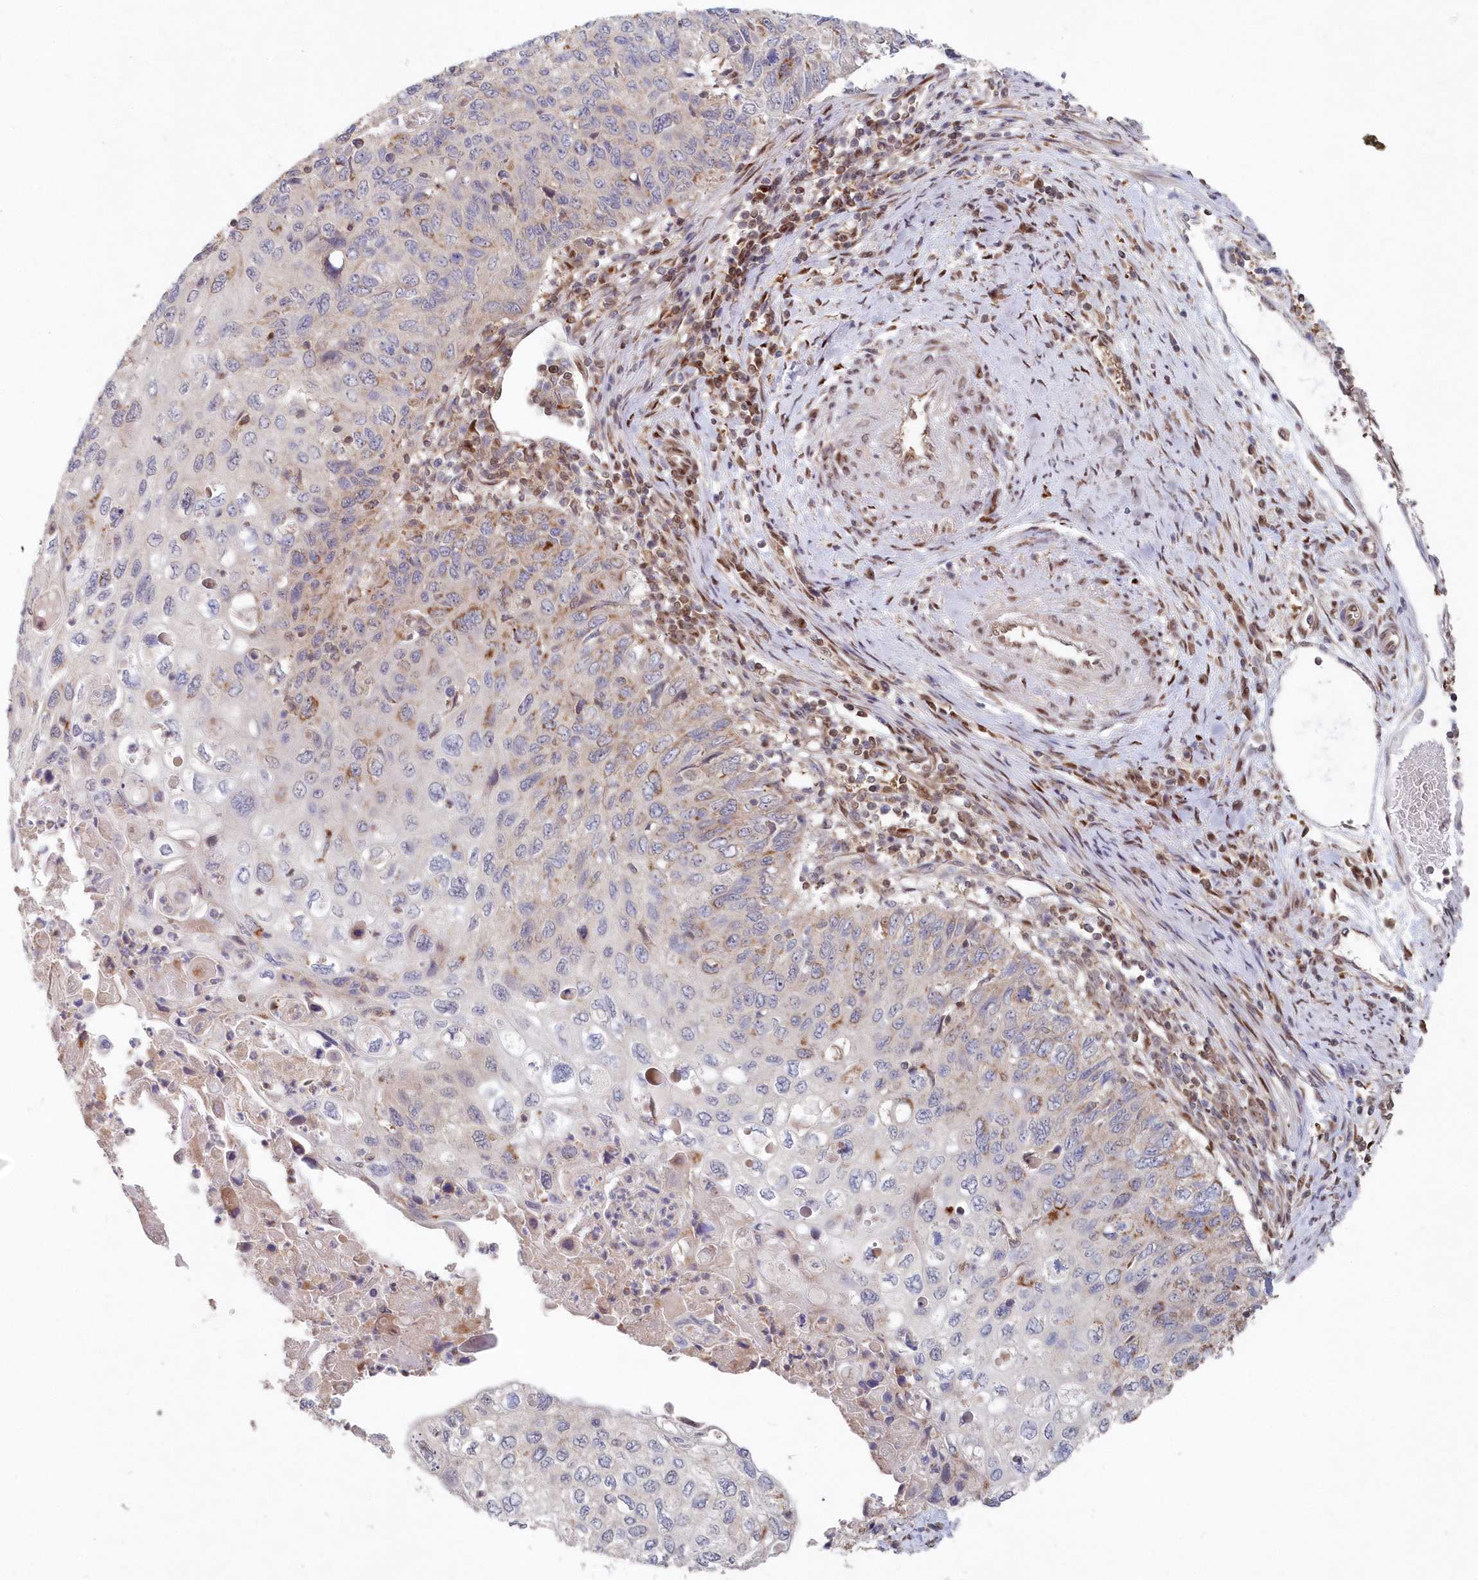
{"staining": {"intensity": "moderate", "quantity": "<25%", "location": "cytoplasmic/membranous"}, "tissue": "cervical cancer", "cell_type": "Tumor cells", "image_type": "cancer", "snomed": [{"axis": "morphology", "description": "Squamous cell carcinoma, NOS"}, {"axis": "topography", "description": "Cervix"}], "caption": "Protein analysis of cervical squamous cell carcinoma tissue exhibits moderate cytoplasmic/membranous staining in approximately <25% of tumor cells.", "gene": "ABHD14B", "patient": {"sex": "female", "age": 70}}